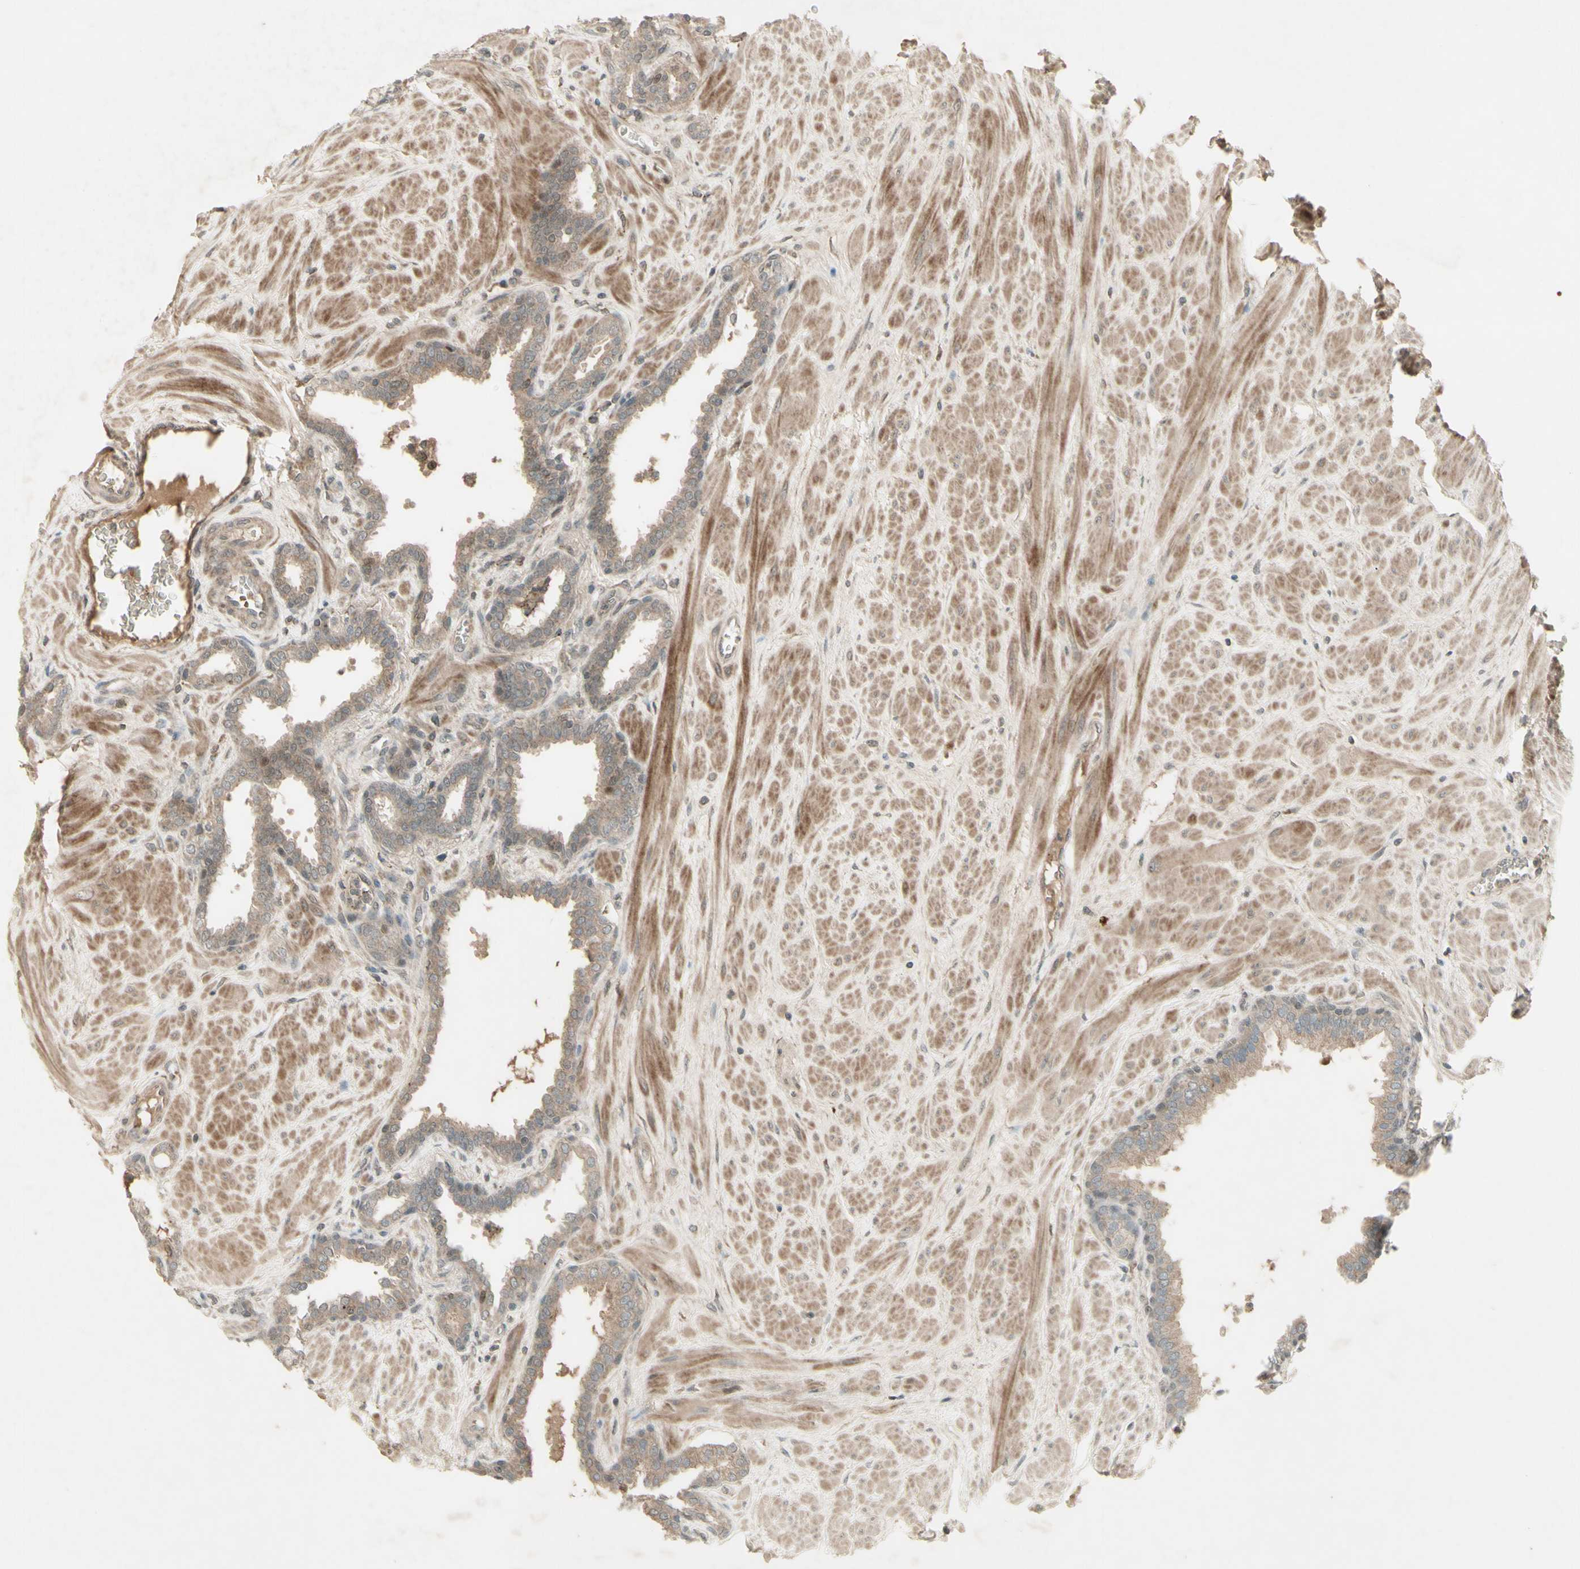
{"staining": {"intensity": "weak", "quantity": ">75%", "location": "cytoplasmic/membranous,nuclear"}, "tissue": "prostate", "cell_type": "Glandular cells", "image_type": "normal", "snomed": [{"axis": "morphology", "description": "Normal tissue, NOS"}, {"axis": "topography", "description": "Prostate"}], "caption": "Normal prostate displays weak cytoplasmic/membranous,nuclear staining in about >75% of glandular cells.", "gene": "MSH6", "patient": {"sex": "male", "age": 51}}